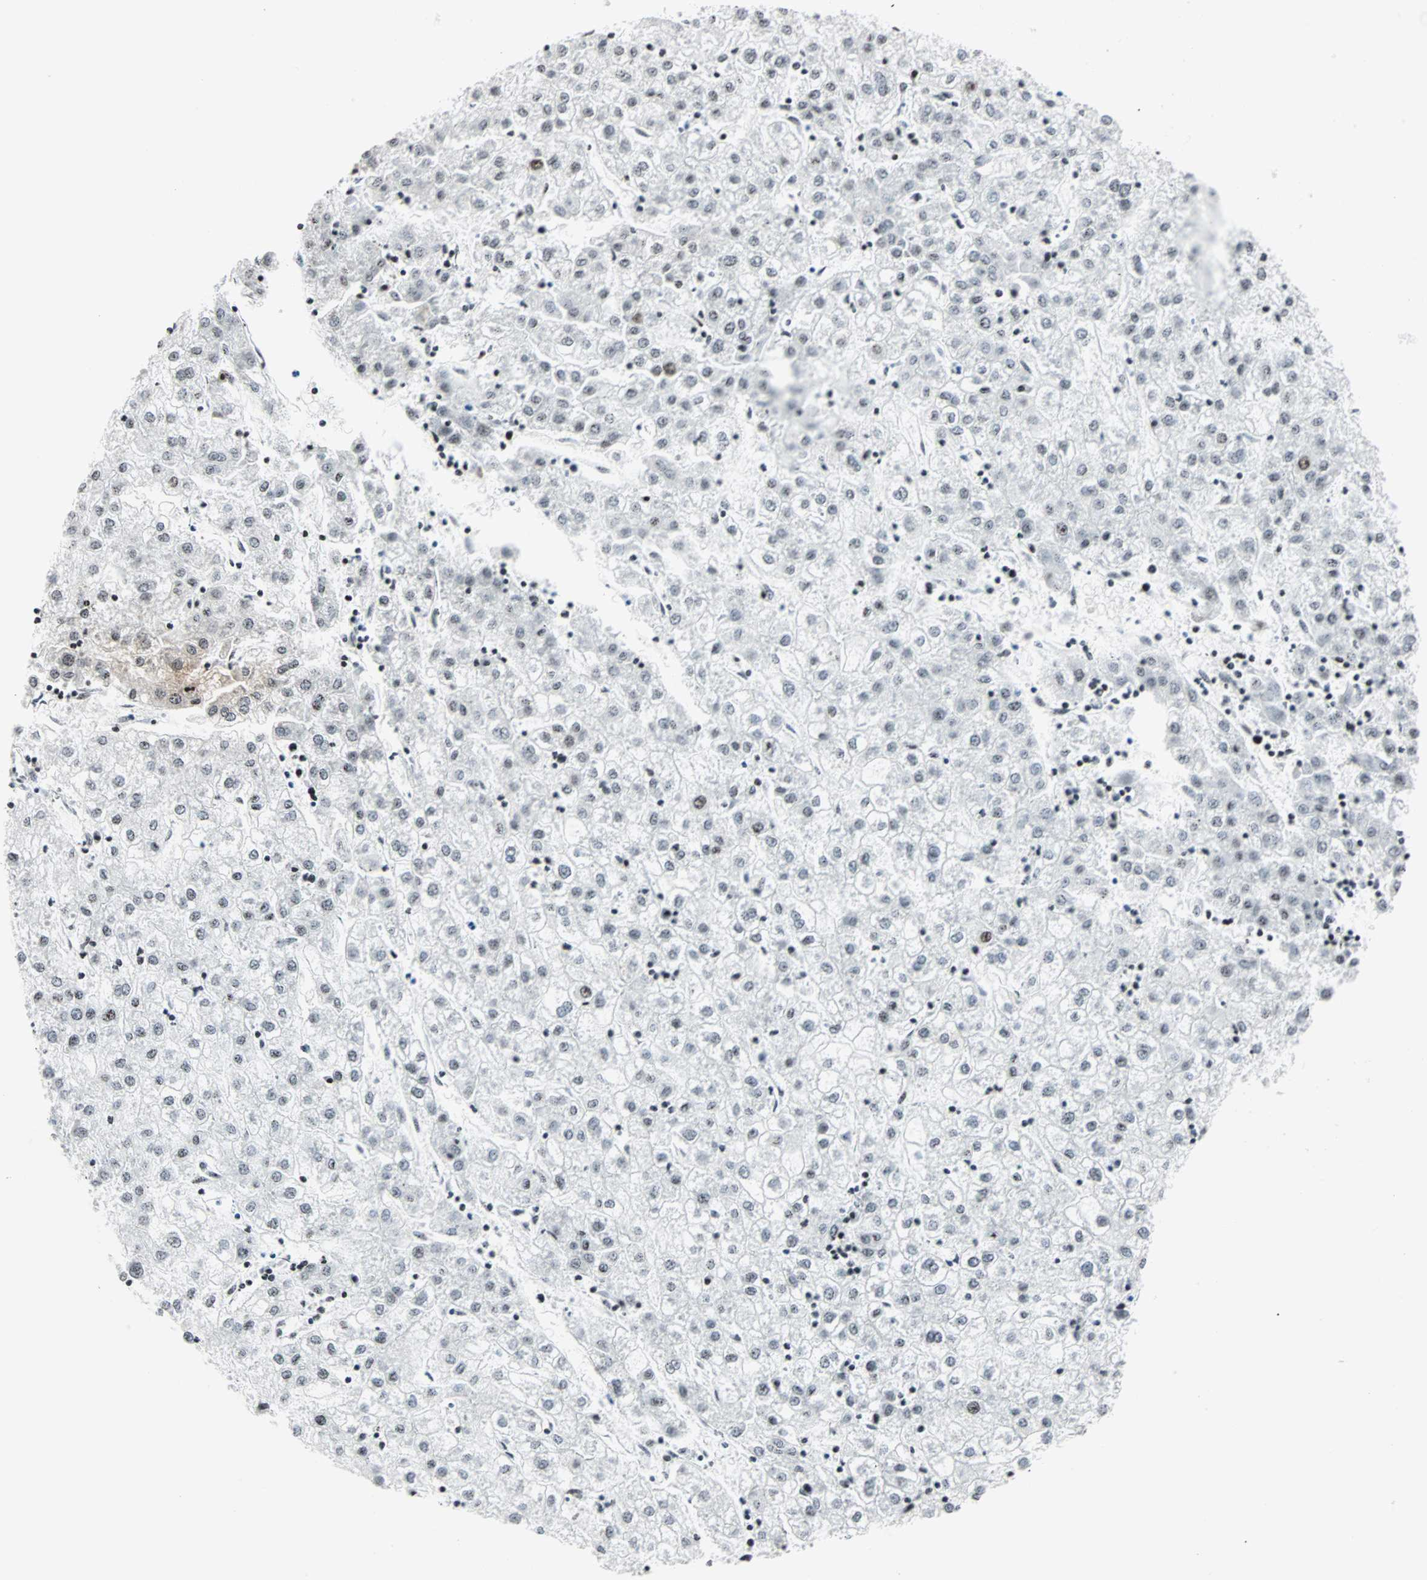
{"staining": {"intensity": "weak", "quantity": "25%-75%", "location": "nuclear"}, "tissue": "liver cancer", "cell_type": "Tumor cells", "image_type": "cancer", "snomed": [{"axis": "morphology", "description": "Carcinoma, Hepatocellular, NOS"}, {"axis": "topography", "description": "Liver"}], "caption": "Immunohistochemical staining of human liver cancer reveals low levels of weak nuclear protein positivity in about 25%-75% of tumor cells.", "gene": "CENPA", "patient": {"sex": "male", "age": 72}}